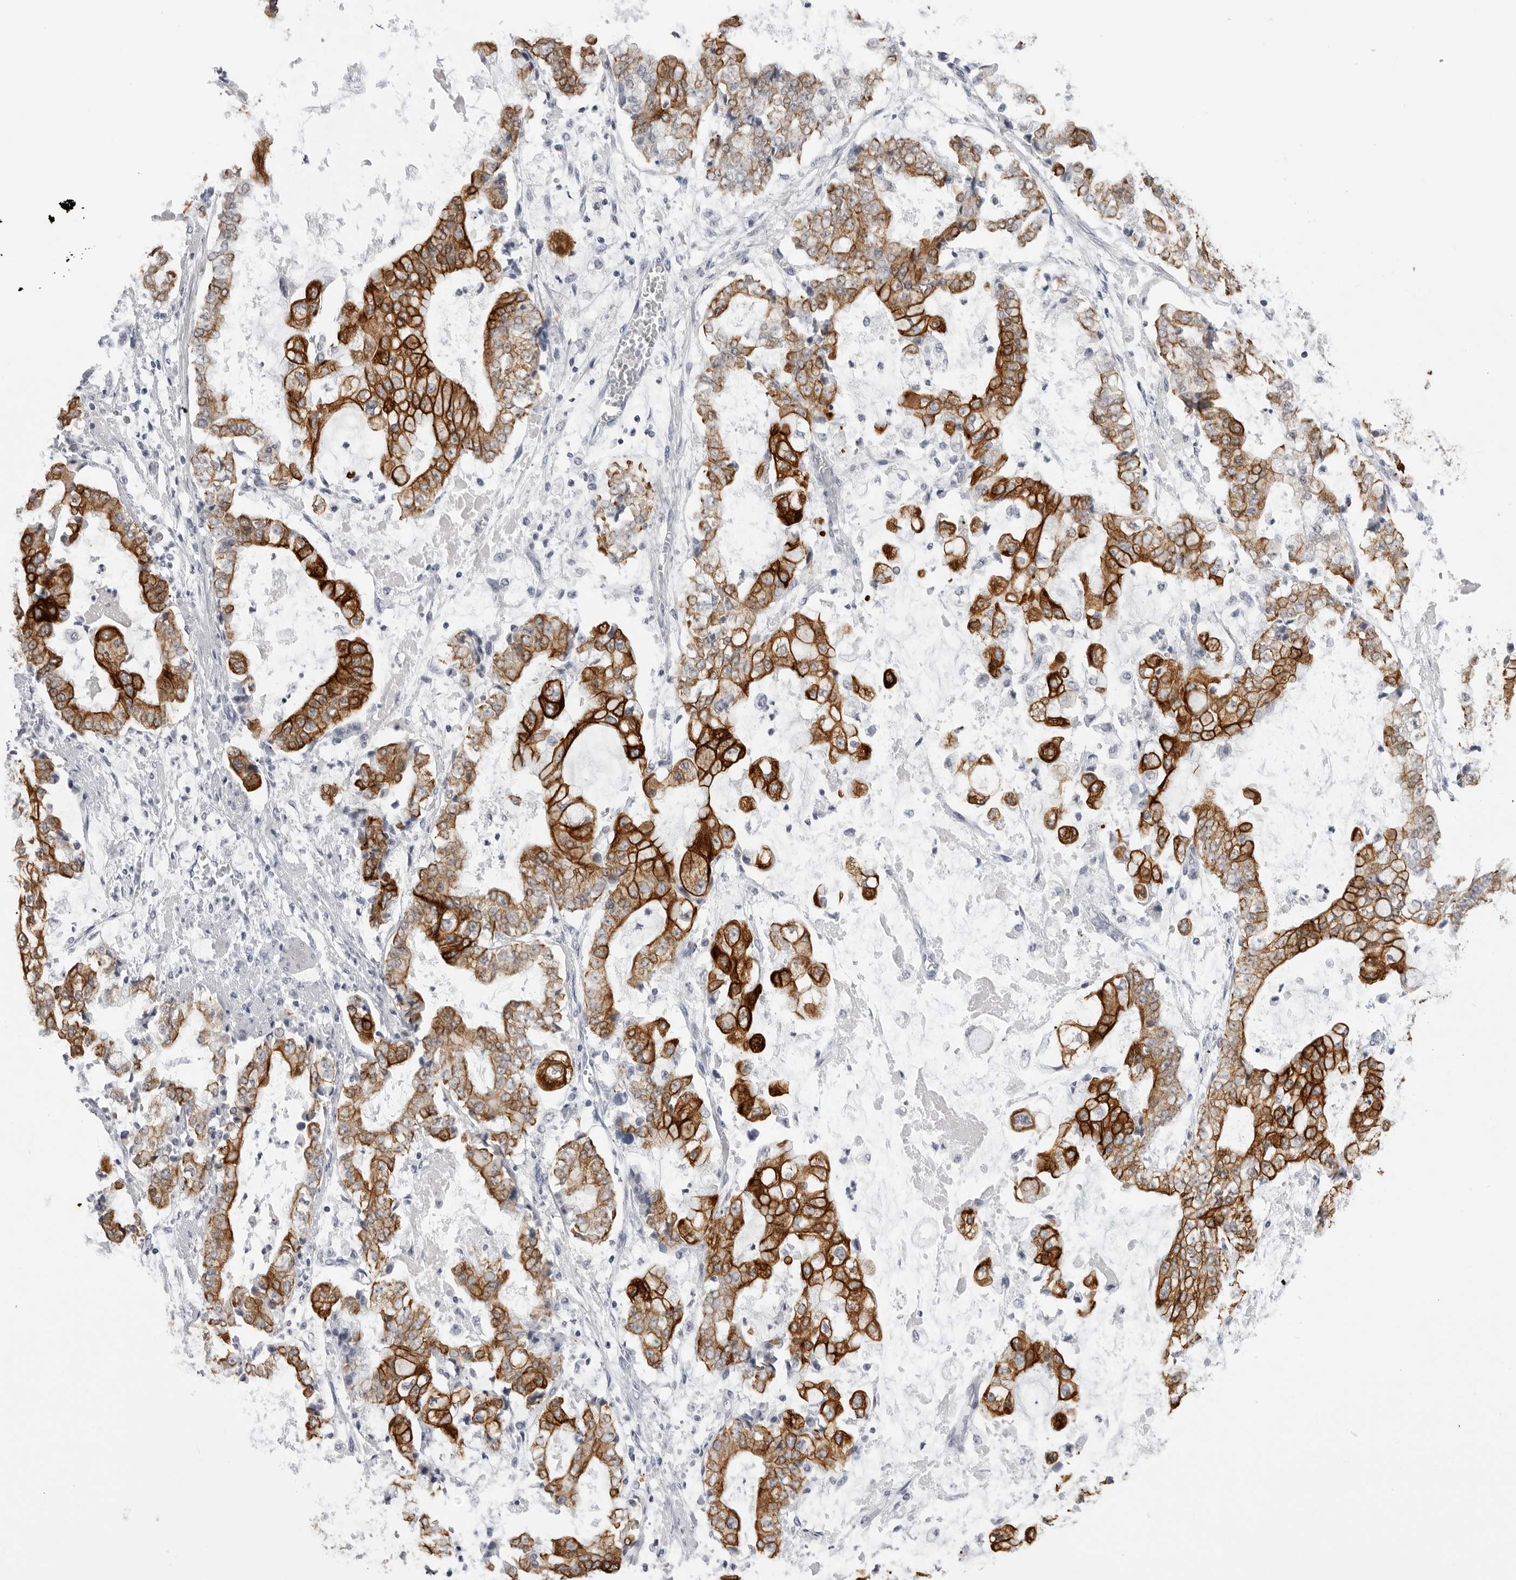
{"staining": {"intensity": "strong", "quantity": ">75%", "location": "cytoplasmic/membranous"}, "tissue": "stomach cancer", "cell_type": "Tumor cells", "image_type": "cancer", "snomed": [{"axis": "morphology", "description": "Adenocarcinoma, NOS"}, {"axis": "topography", "description": "Stomach"}], "caption": "Stomach cancer stained with a brown dye exhibits strong cytoplasmic/membranous positive expression in approximately >75% of tumor cells.", "gene": "SERPINF2", "patient": {"sex": "male", "age": 76}}